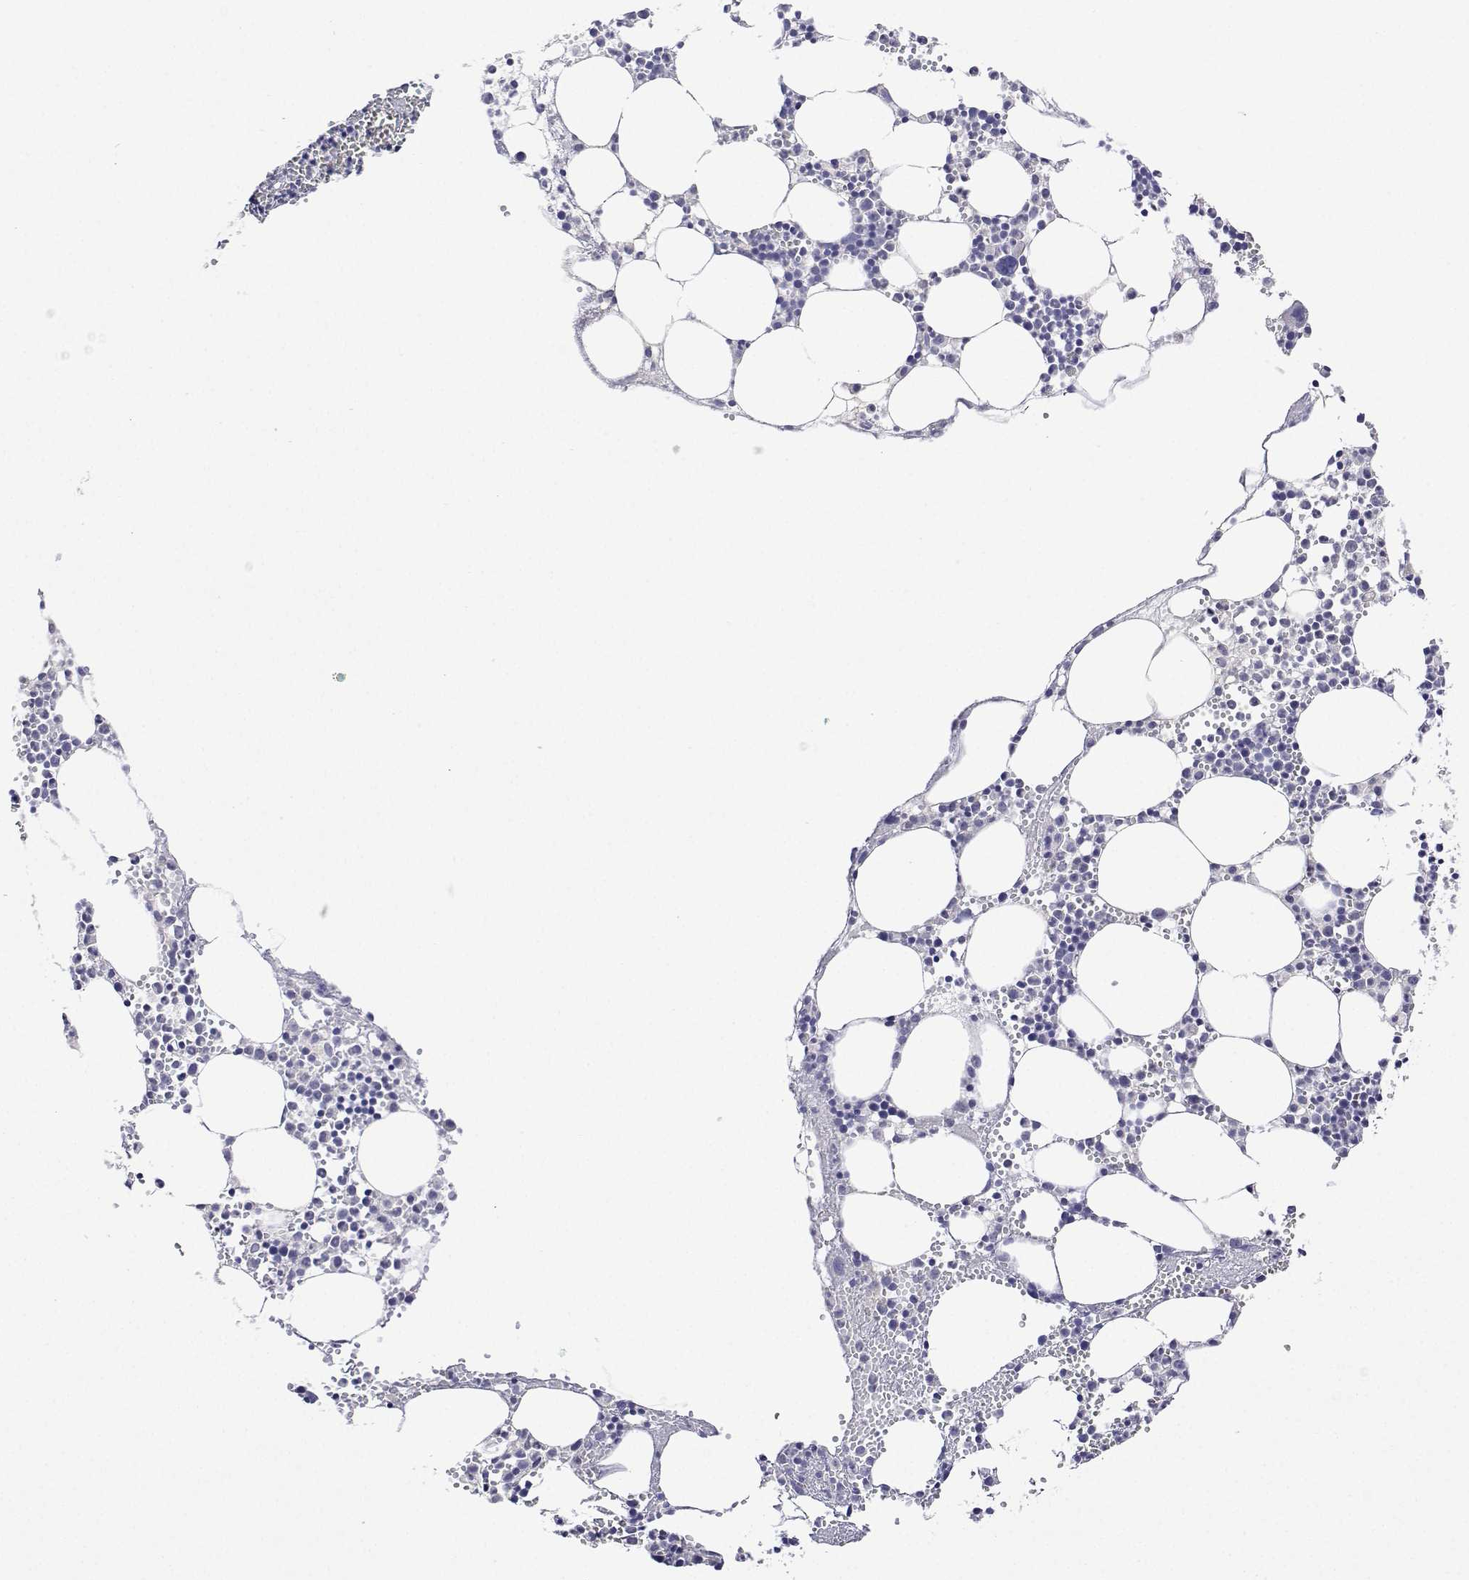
{"staining": {"intensity": "negative", "quantity": "none", "location": "none"}, "tissue": "bone marrow", "cell_type": "Hematopoietic cells", "image_type": "normal", "snomed": [{"axis": "morphology", "description": "Normal tissue, NOS"}, {"axis": "topography", "description": "Bone marrow"}], "caption": "IHC image of normal bone marrow: bone marrow stained with DAB reveals no significant protein staining in hematopoietic cells.", "gene": "PLCB1", "patient": {"sex": "male", "age": 89}}